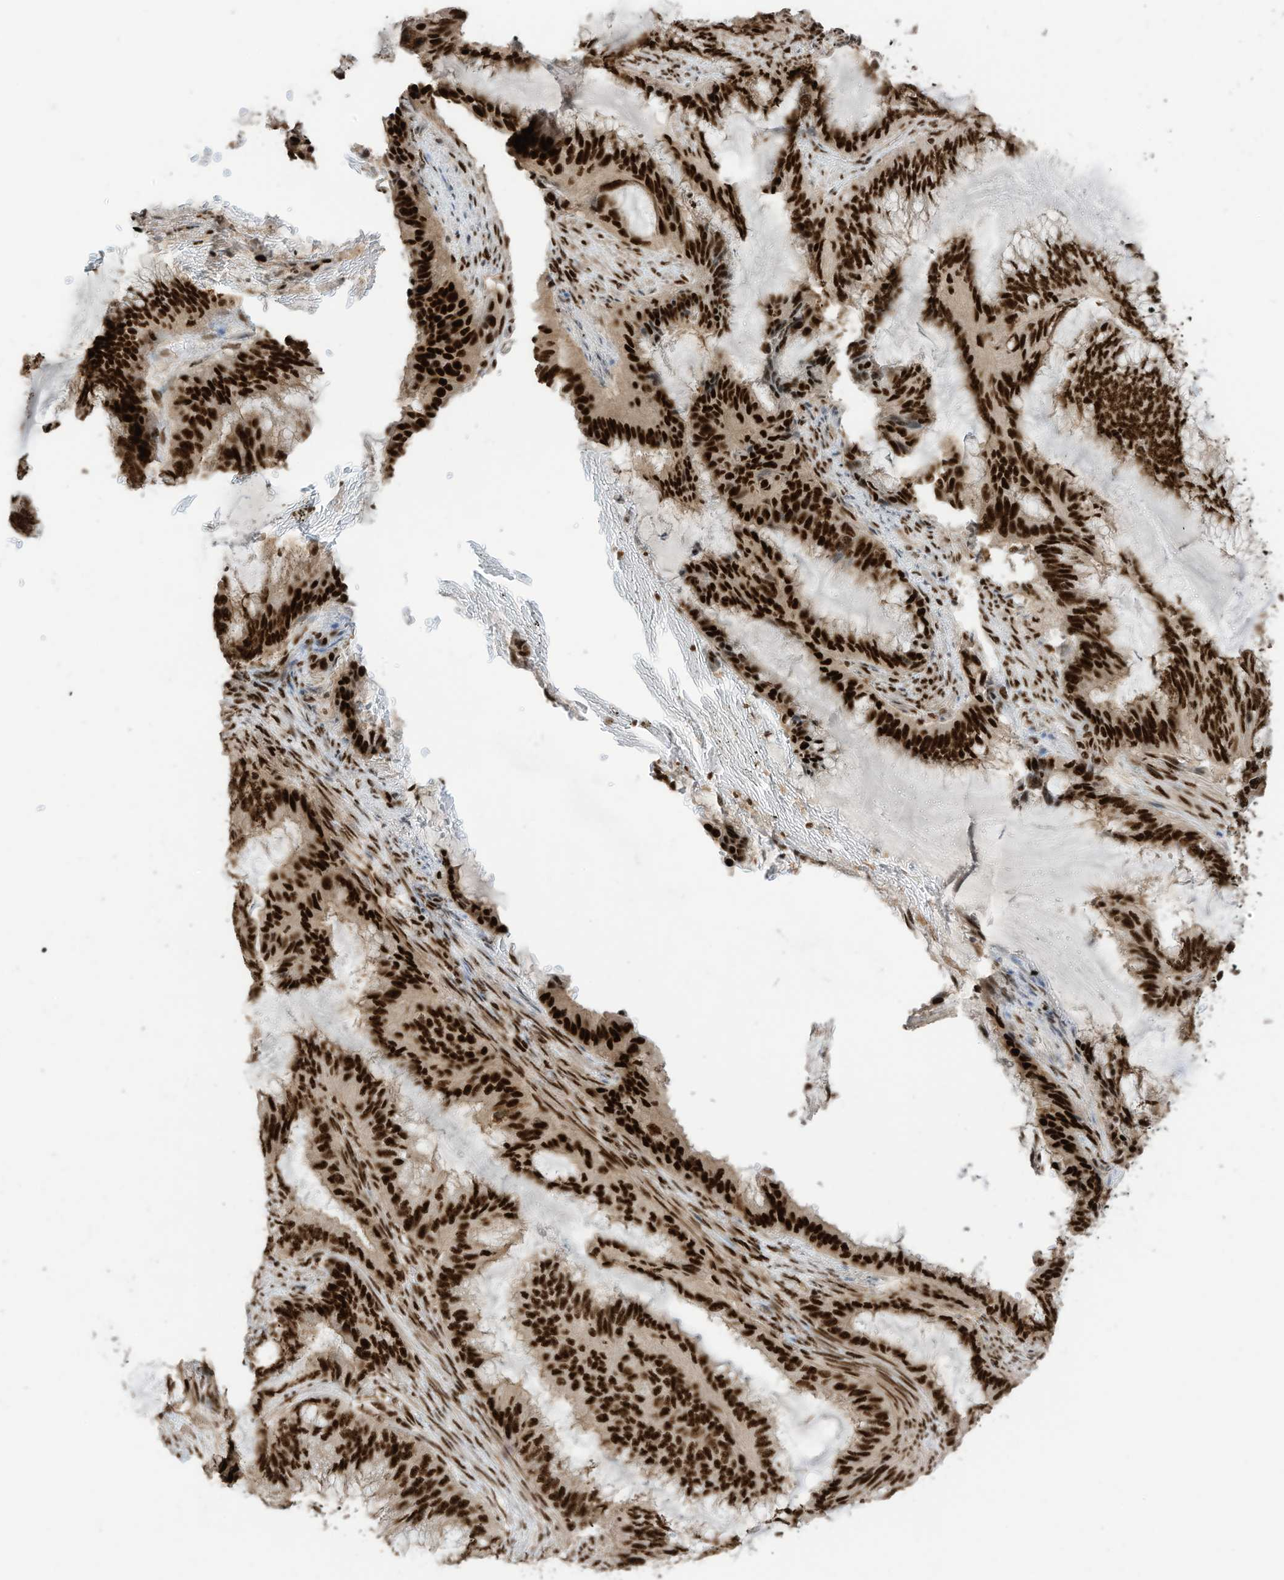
{"staining": {"intensity": "strong", "quantity": ">75%", "location": "nuclear"}, "tissue": "endometrial cancer", "cell_type": "Tumor cells", "image_type": "cancer", "snomed": [{"axis": "morphology", "description": "Adenocarcinoma, NOS"}, {"axis": "topography", "description": "Endometrium"}], "caption": "This is a histology image of immunohistochemistry (IHC) staining of endometrial cancer, which shows strong expression in the nuclear of tumor cells.", "gene": "SF3A3", "patient": {"sex": "female", "age": 51}}